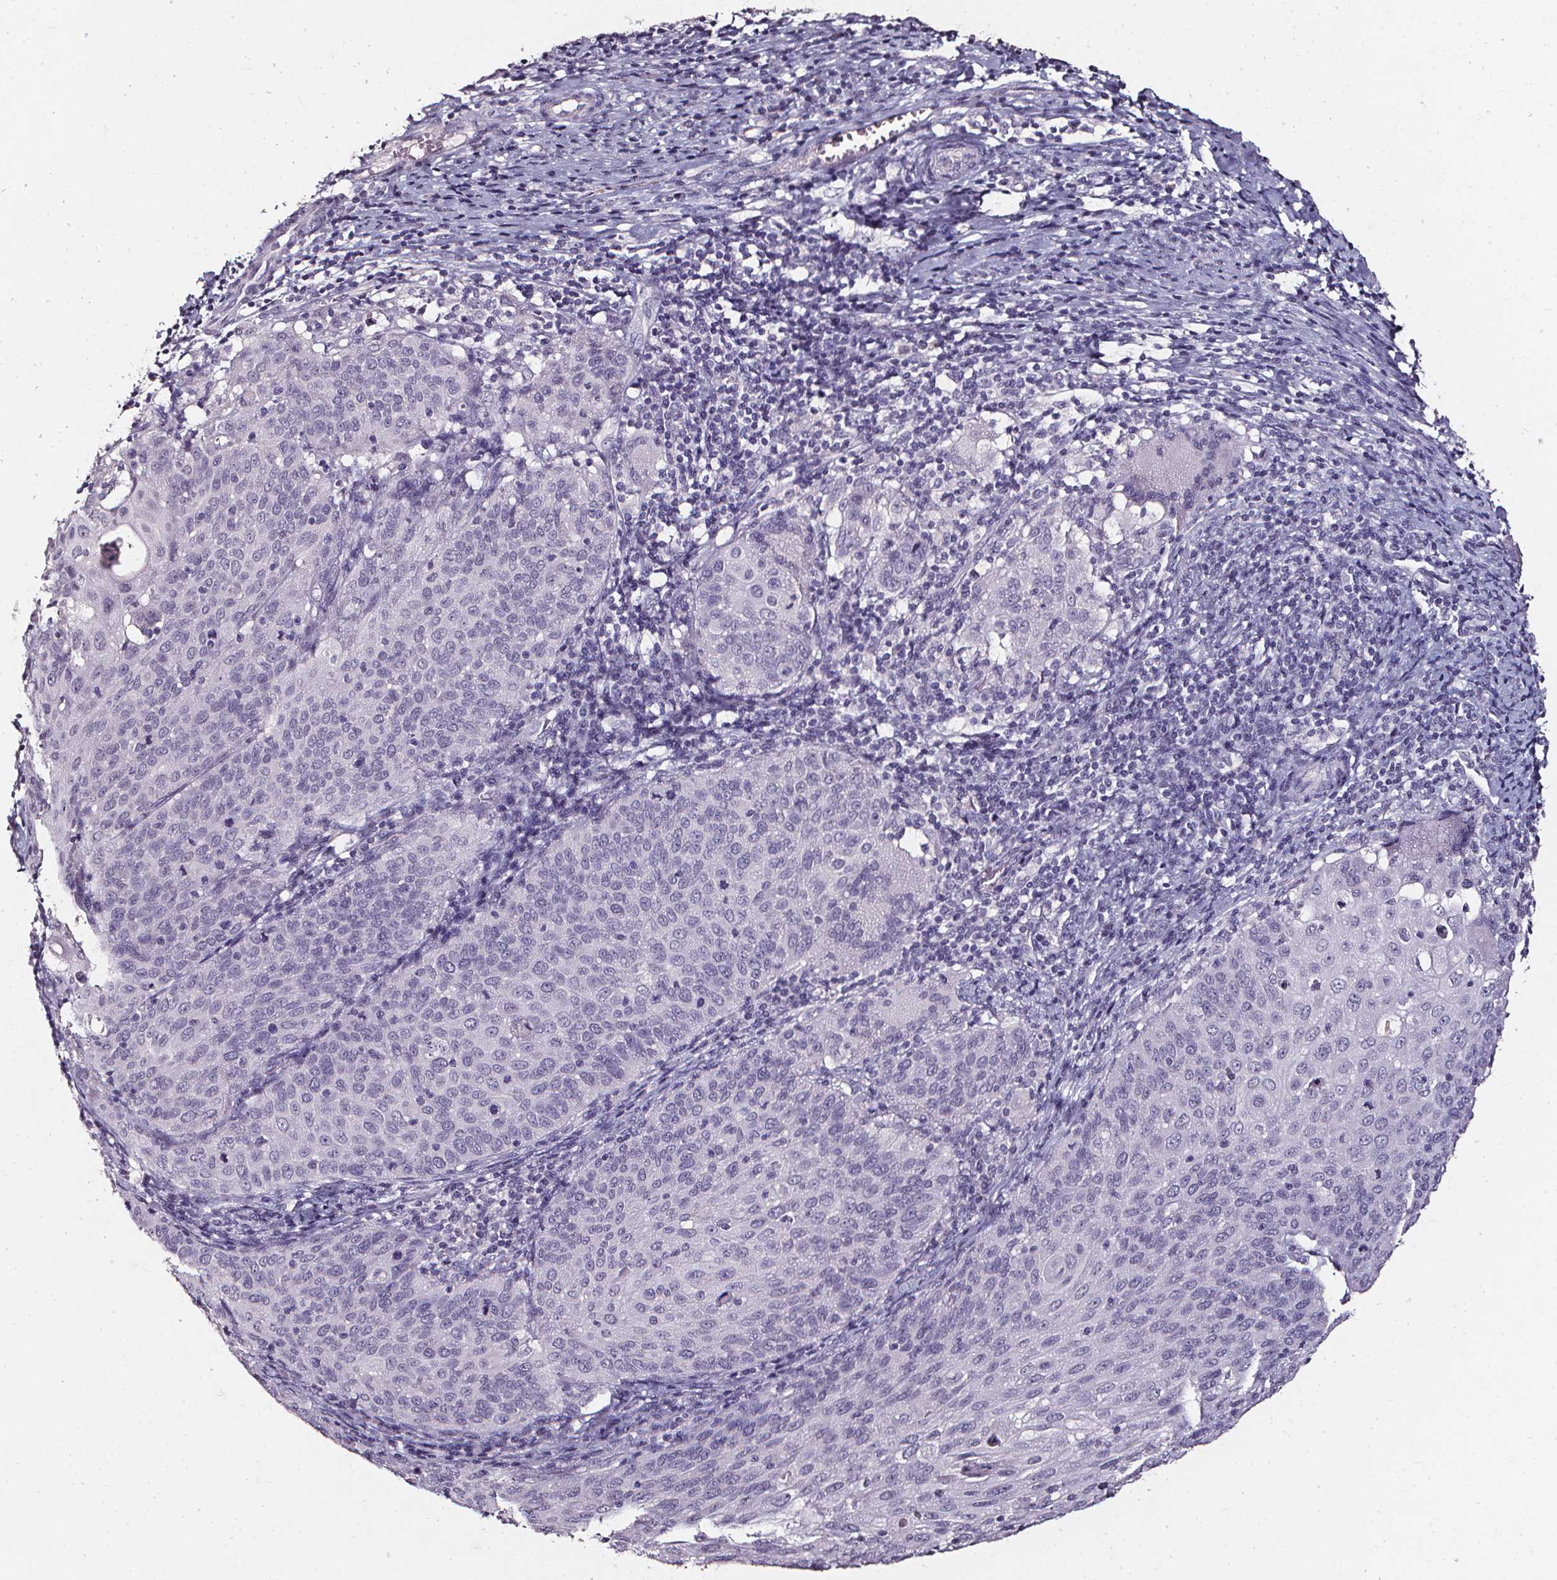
{"staining": {"intensity": "negative", "quantity": "none", "location": "none"}, "tissue": "cervical cancer", "cell_type": "Tumor cells", "image_type": "cancer", "snomed": [{"axis": "morphology", "description": "Squamous cell carcinoma, NOS"}, {"axis": "topography", "description": "Cervix"}], "caption": "Immunohistochemistry (IHC) micrograph of neoplastic tissue: human cervical cancer stained with DAB shows no significant protein staining in tumor cells.", "gene": "DEFA5", "patient": {"sex": "female", "age": 65}}